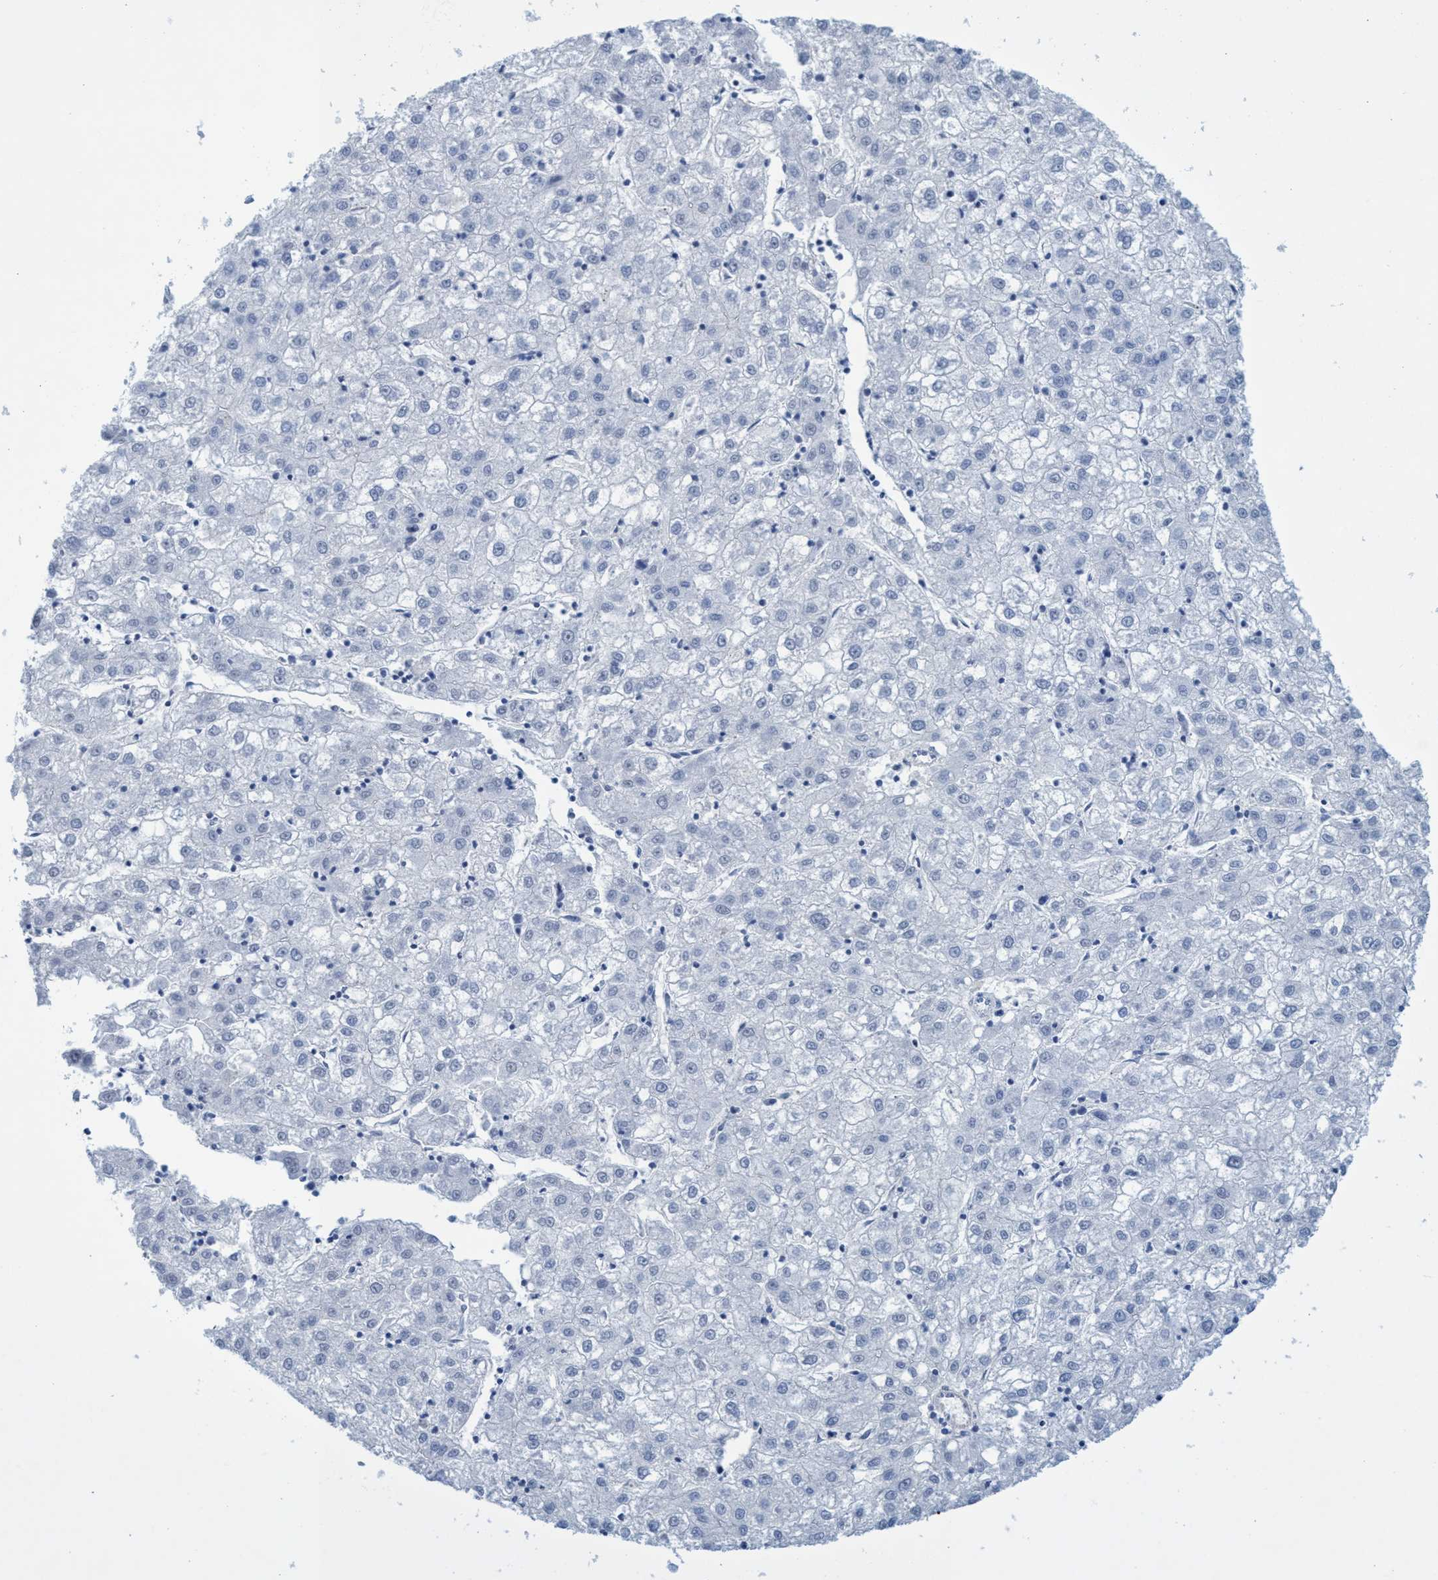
{"staining": {"intensity": "negative", "quantity": "none", "location": "none"}, "tissue": "liver cancer", "cell_type": "Tumor cells", "image_type": "cancer", "snomed": [{"axis": "morphology", "description": "Carcinoma, Hepatocellular, NOS"}, {"axis": "topography", "description": "Liver"}], "caption": "Tumor cells are negative for protein expression in human liver cancer (hepatocellular carcinoma).", "gene": "R3HCC1", "patient": {"sex": "male", "age": 72}}